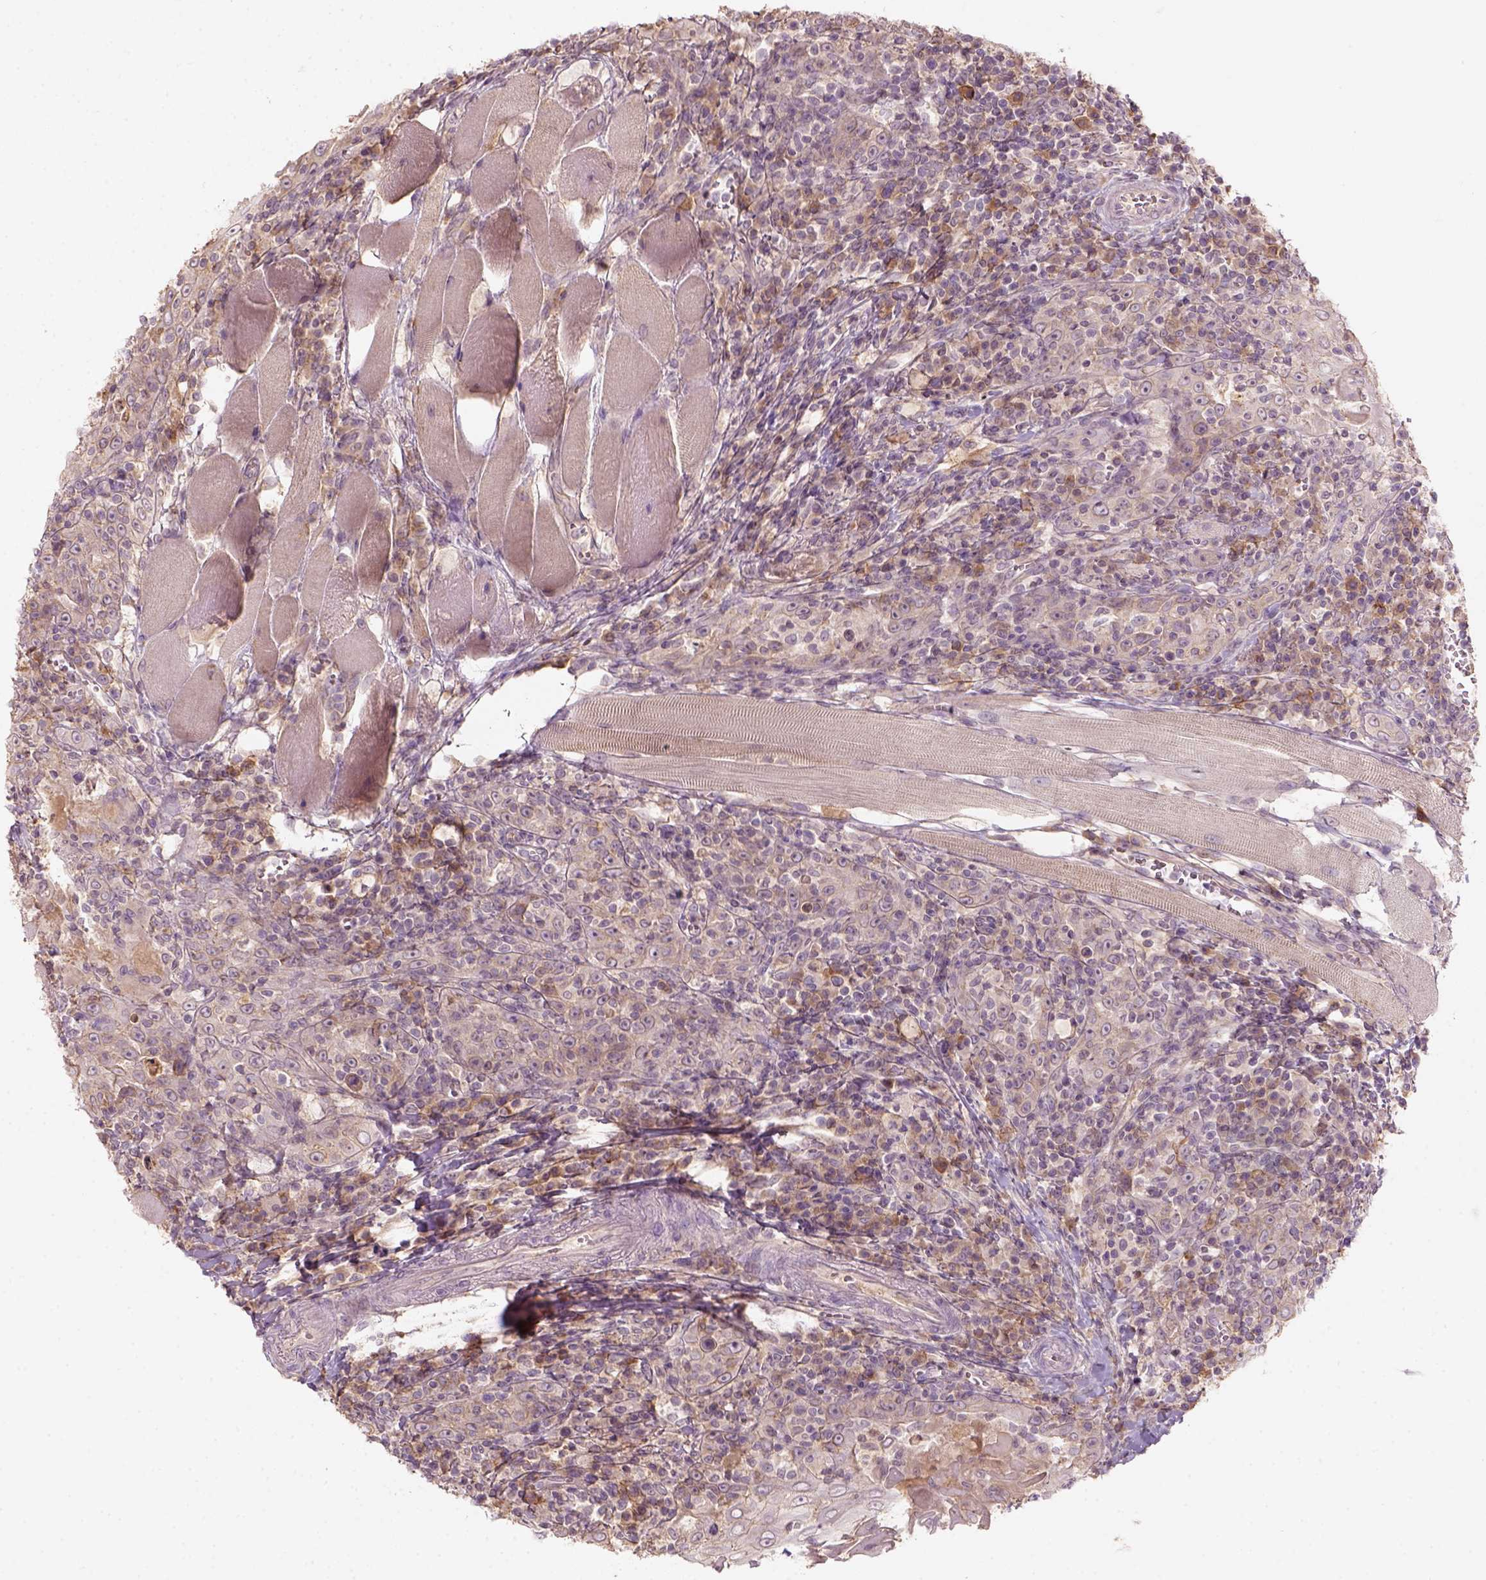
{"staining": {"intensity": "weak", "quantity": "<25%", "location": "cytoplasmic/membranous"}, "tissue": "head and neck cancer", "cell_type": "Tumor cells", "image_type": "cancer", "snomed": [{"axis": "morphology", "description": "Squamous cell carcinoma, NOS"}, {"axis": "topography", "description": "Head-Neck"}], "caption": "DAB (3,3'-diaminobenzidine) immunohistochemical staining of head and neck cancer (squamous cell carcinoma) reveals no significant staining in tumor cells. The staining is performed using DAB (3,3'-diaminobenzidine) brown chromogen with nuclei counter-stained in using hematoxylin.", "gene": "AQP9", "patient": {"sex": "male", "age": 52}}